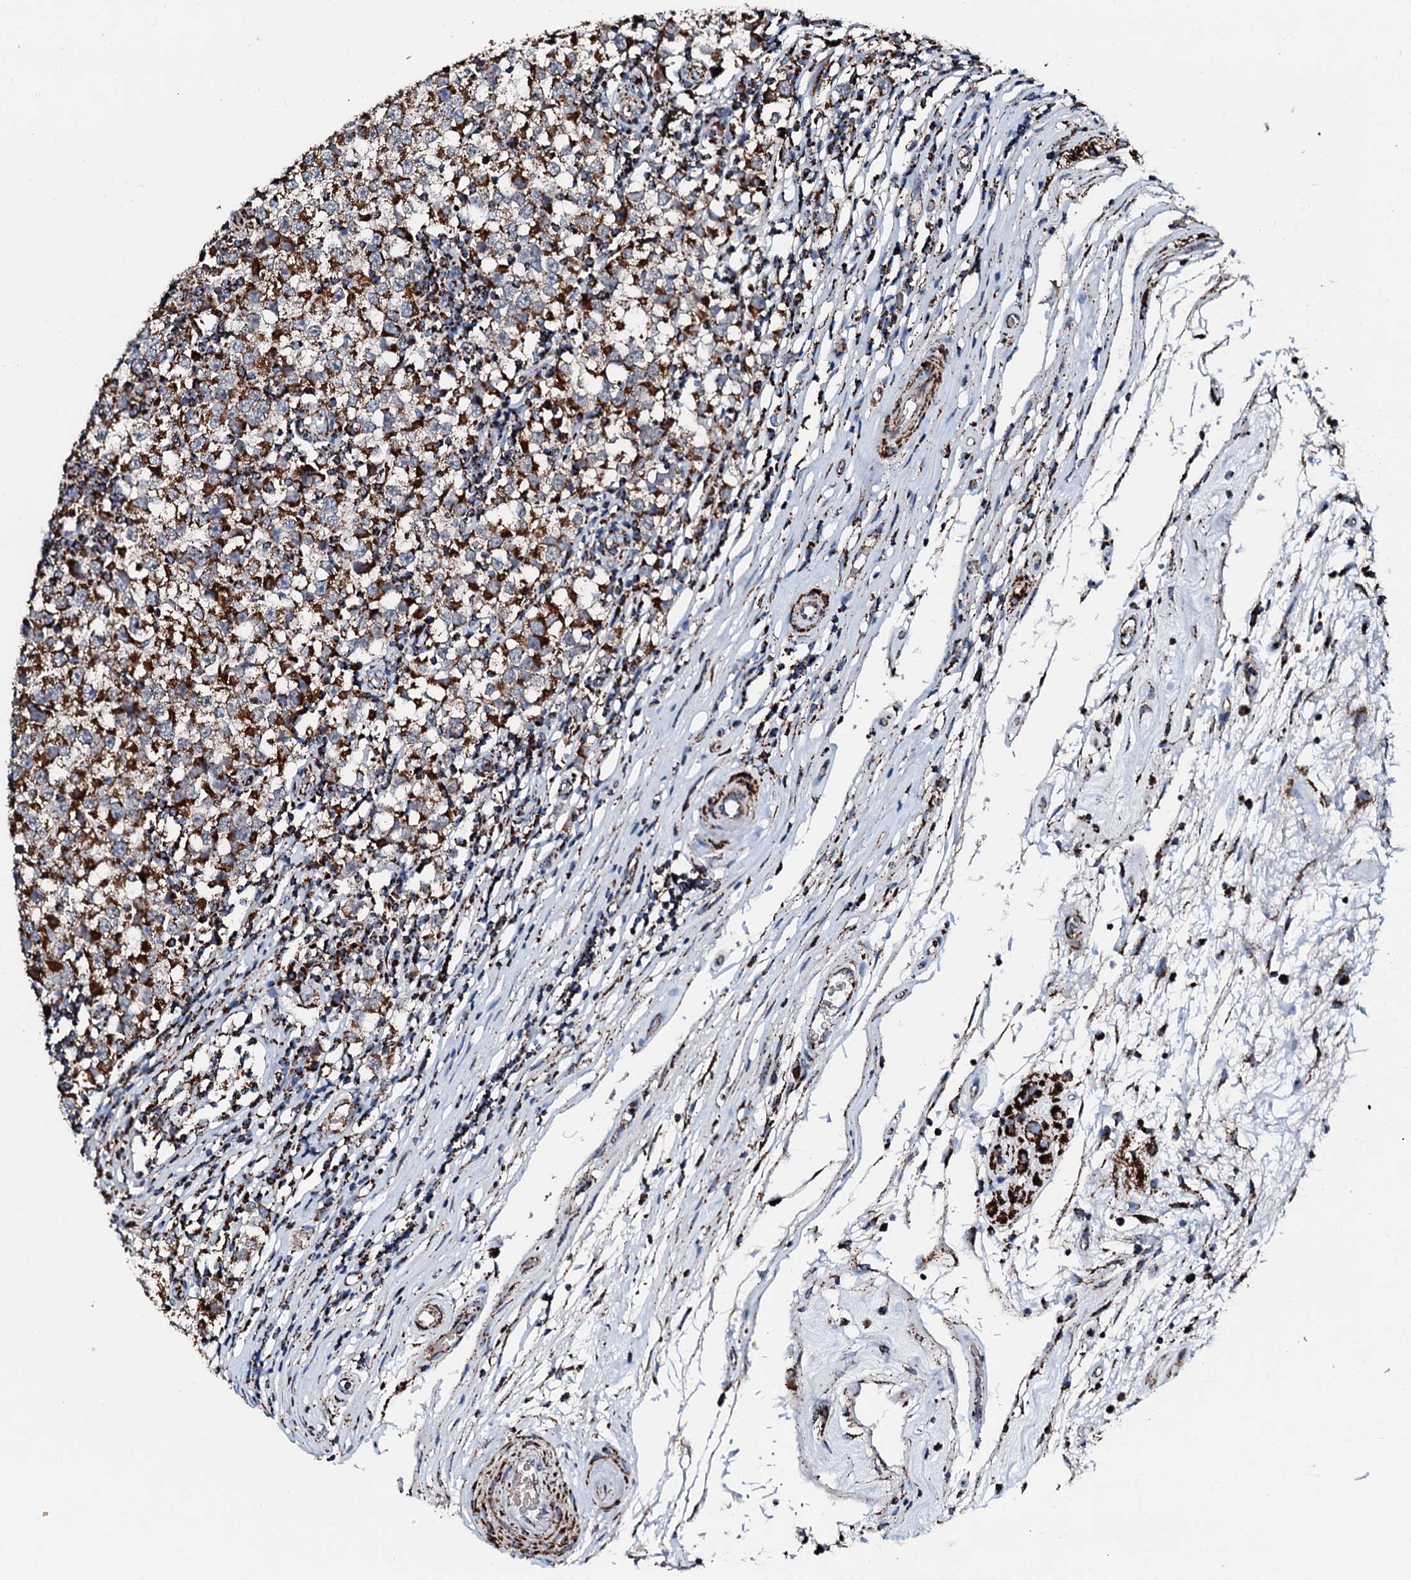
{"staining": {"intensity": "strong", "quantity": ">75%", "location": "cytoplasmic/membranous"}, "tissue": "testis cancer", "cell_type": "Tumor cells", "image_type": "cancer", "snomed": [{"axis": "morphology", "description": "Seminoma, NOS"}, {"axis": "topography", "description": "Testis"}], "caption": "Tumor cells demonstrate high levels of strong cytoplasmic/membranous staining in about >75% of cells in seminoma (testis). (Brightfield microscopy of DAB IHC at high magnification).", "gene": "HADH", "patient": {"sex": "male", "age": 65}}